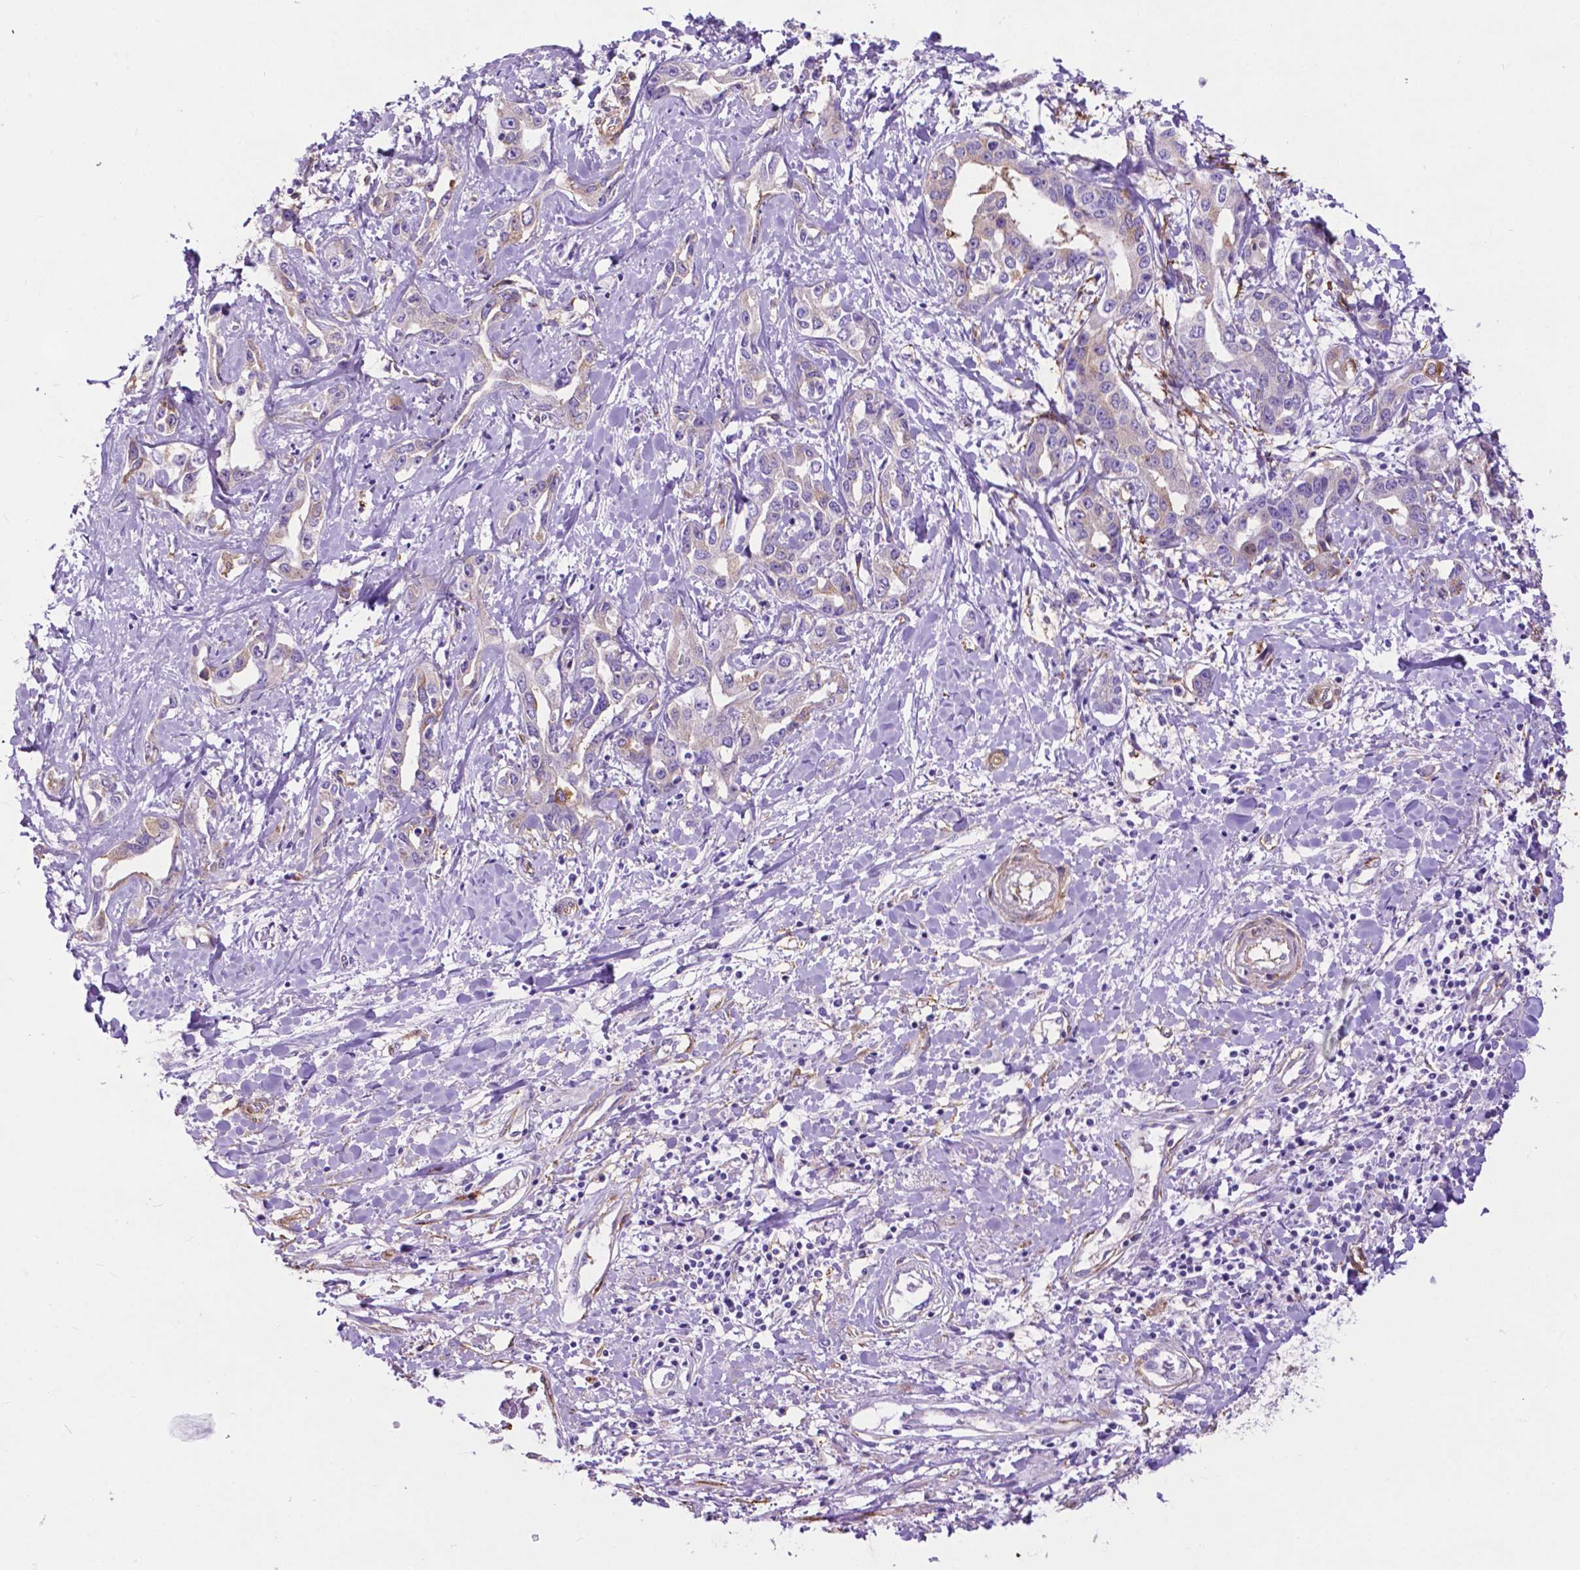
{"staining": {"intensity": "negative", "quantity": "none", "location": "none"}, "tissue": "liver cancer", "cell_type": "Tumor cells", "image_type": "cancer", "snomed": [{"axis": "morphology", "description": "Cholangiocarcinoma"}, {"axis": "topography", "description": "Liver"}], "caption": "DAB immunohistochemical staining of human cholangiocarcinoma (liver) exhibits no significant positivity in tumor cells.", "gene": "PCDHA12", "patient": {"sex": "male", "age": 59}}